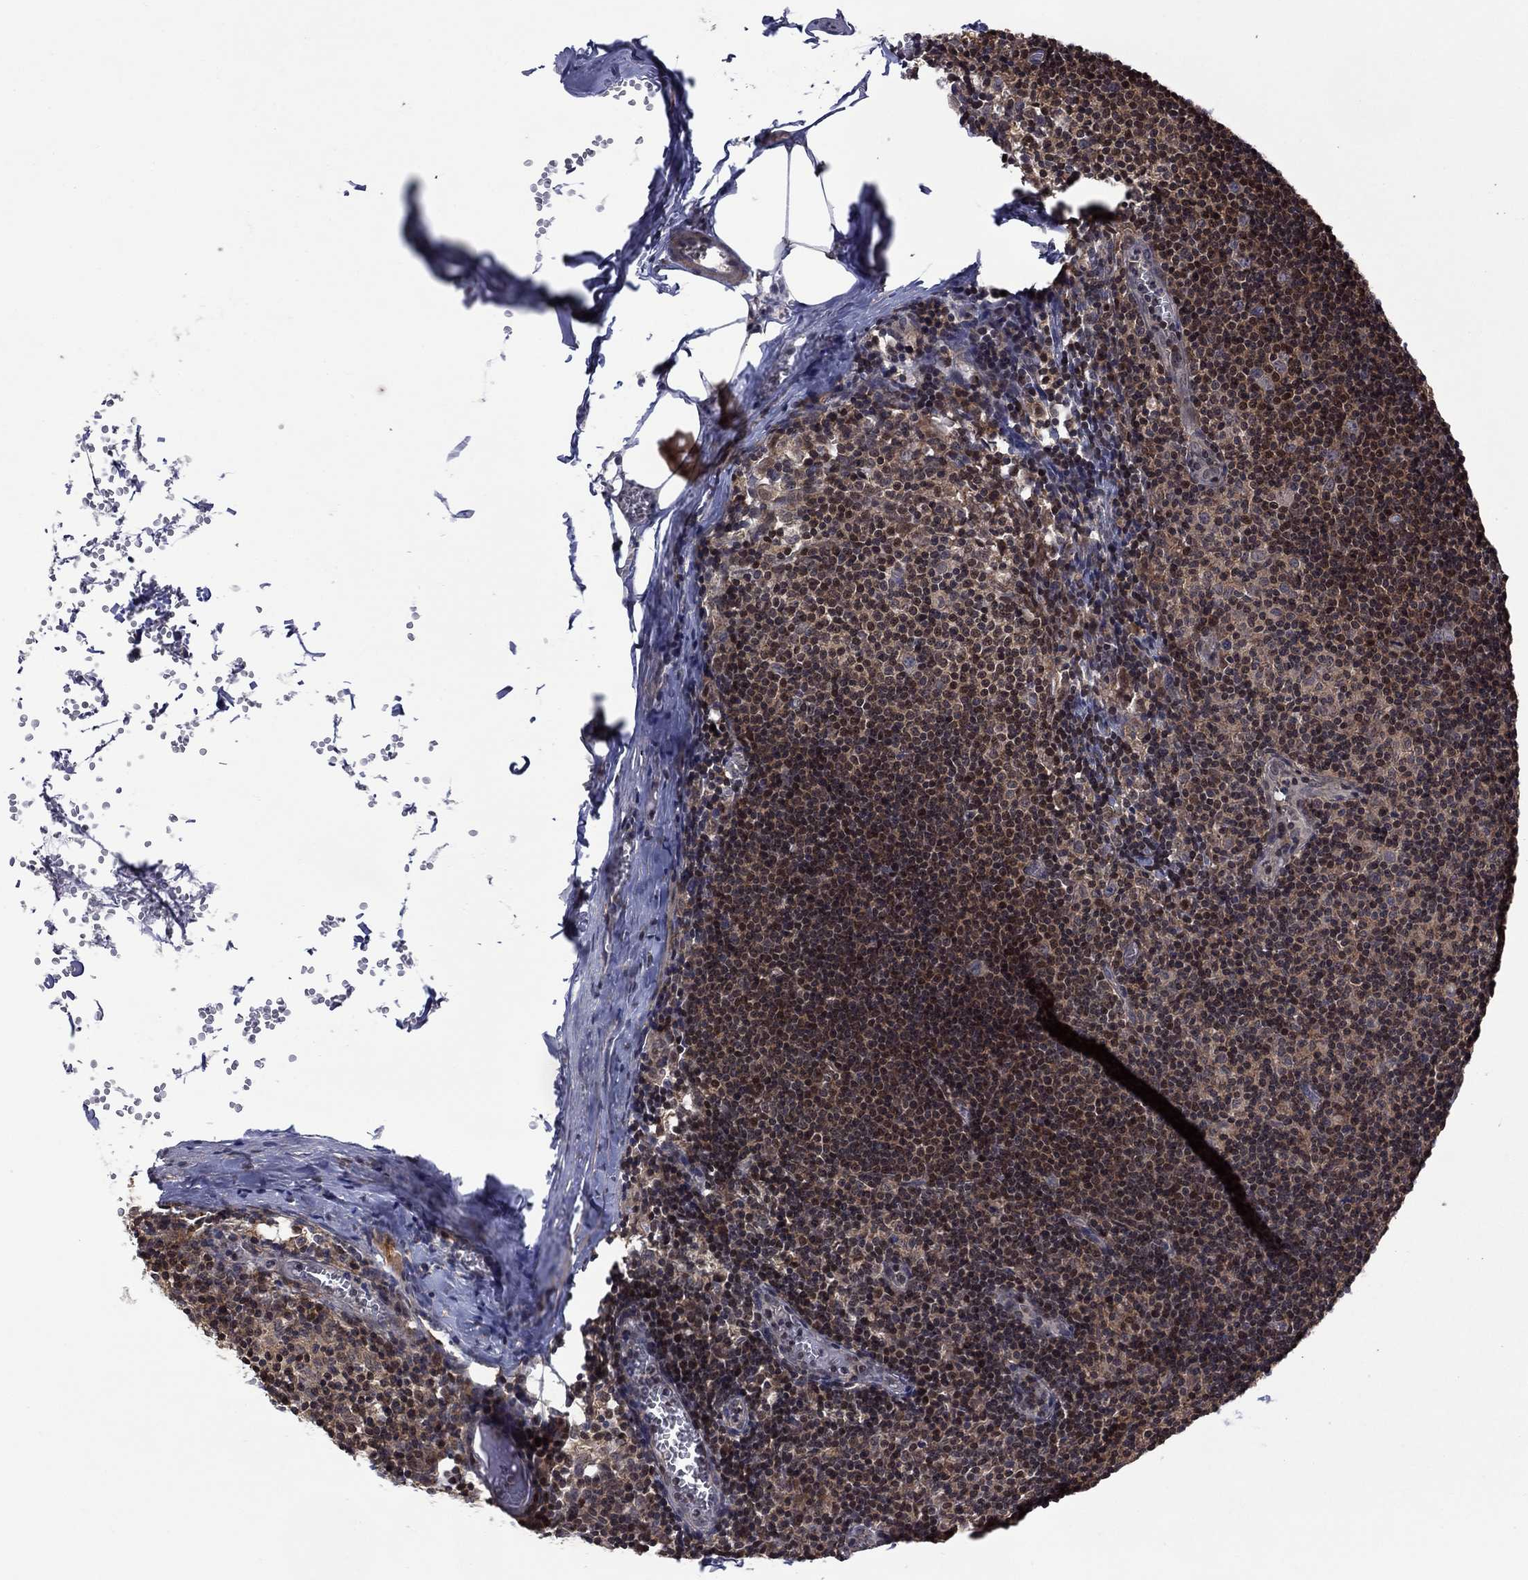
{"staining": {"intensity": "negative", "quantity": "none", "location": "none"}, "tissue": "lymph node", "cell_type": "Germinal center cells", "image_type": "normal", "snomed": [{"axis": "morphology", "description": "Normal tissue, NOS"}, {"axis": "topography", "description": "Lymph node"}], "caption": "Immunohistochemistry (IHC) photomicrograph of benign human lymph node stained for a protein (brown), which demonstrates no staining in germinal center cells.", "gene": "IAH1", "patient": {"sex": "male", "age": 59}}